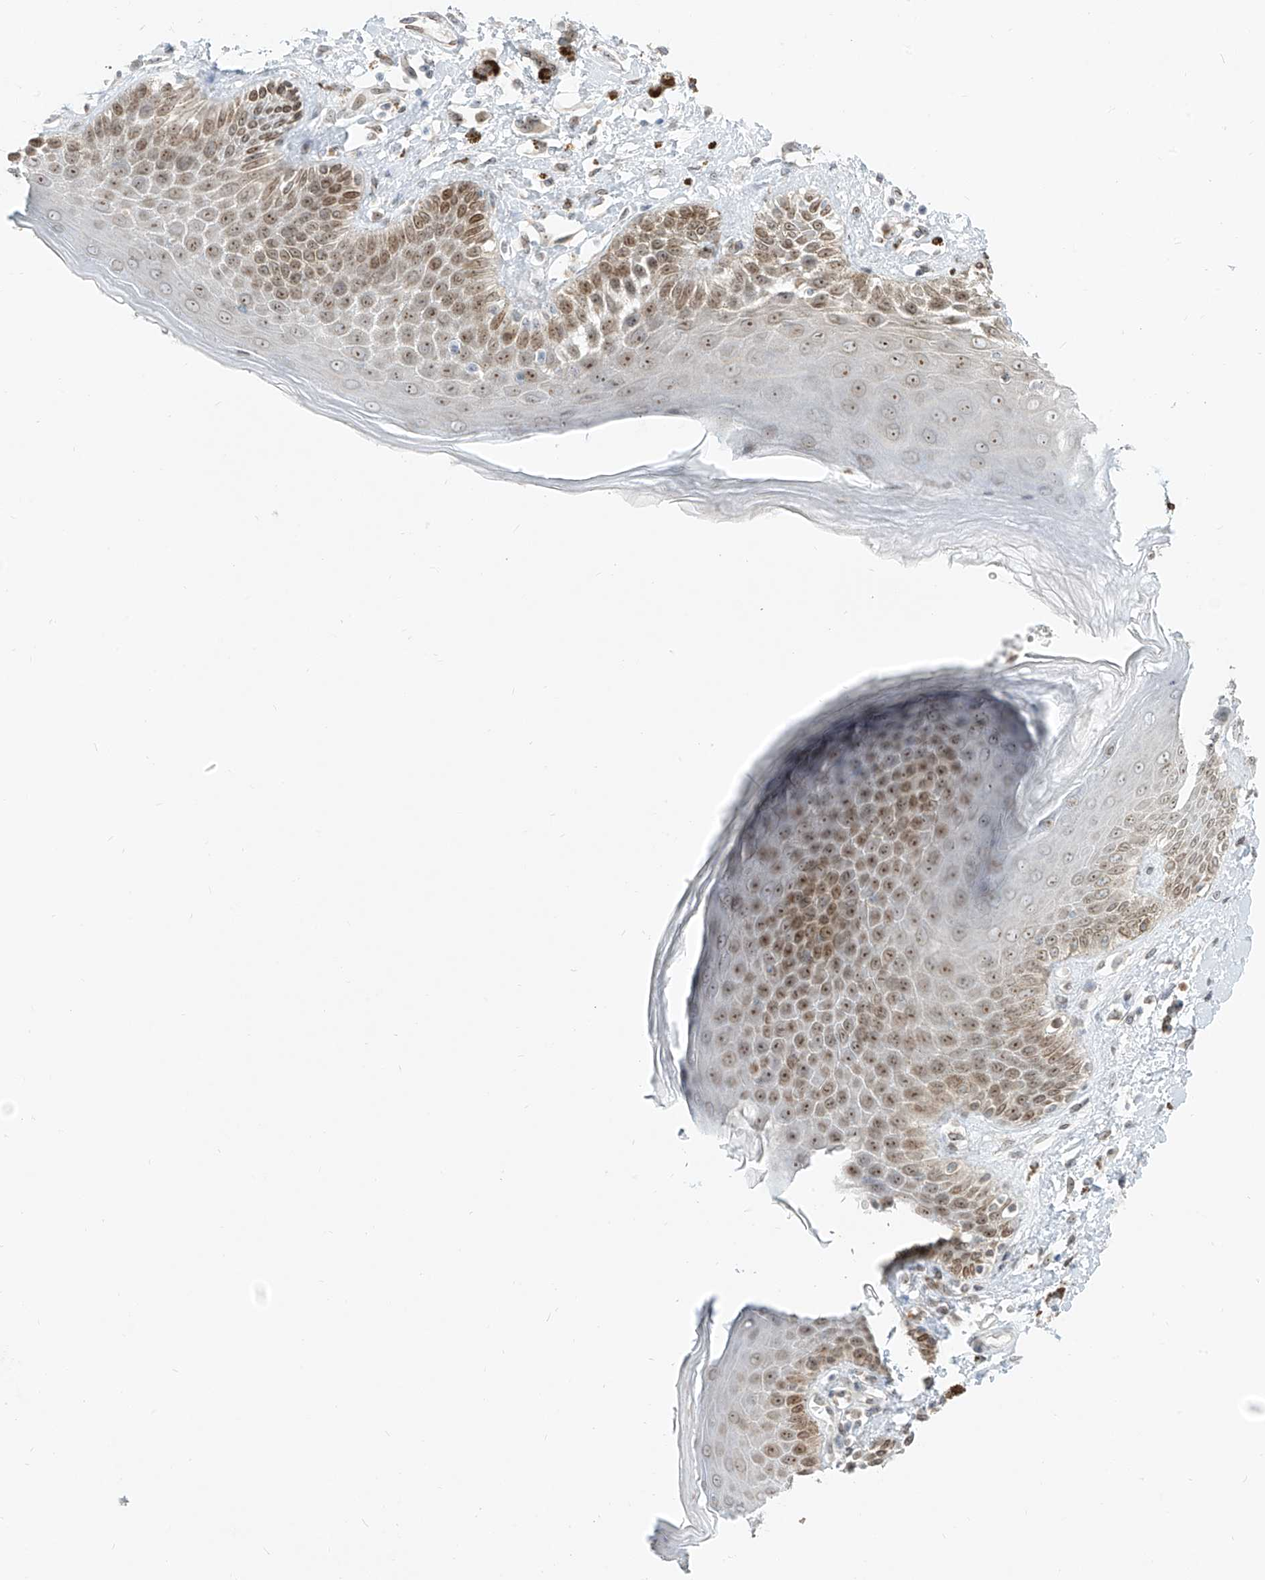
{"staining": {"intensity": "moderate", "quantity": "25%-75%", "location": "cytoplasmic/membranous,nuclear"}, "tissue": "skin", "cell_type": "Epidermal cells", "image_type": "normal", "snomed": [{"axis": "morphology", "description": "Normal tissue, NOS"}, {"axis": "topography", "description": "Anal"}], "caption": "A micrograph showing moderate cytoplasmic/membranous,nuclear positivity in approximately 25%-75% of epidermal cells in benign skin, as visualized by brown immunohistochemical staining.", "gene": "SAMD15", "patient": {"sex": "female", "age": 78}}